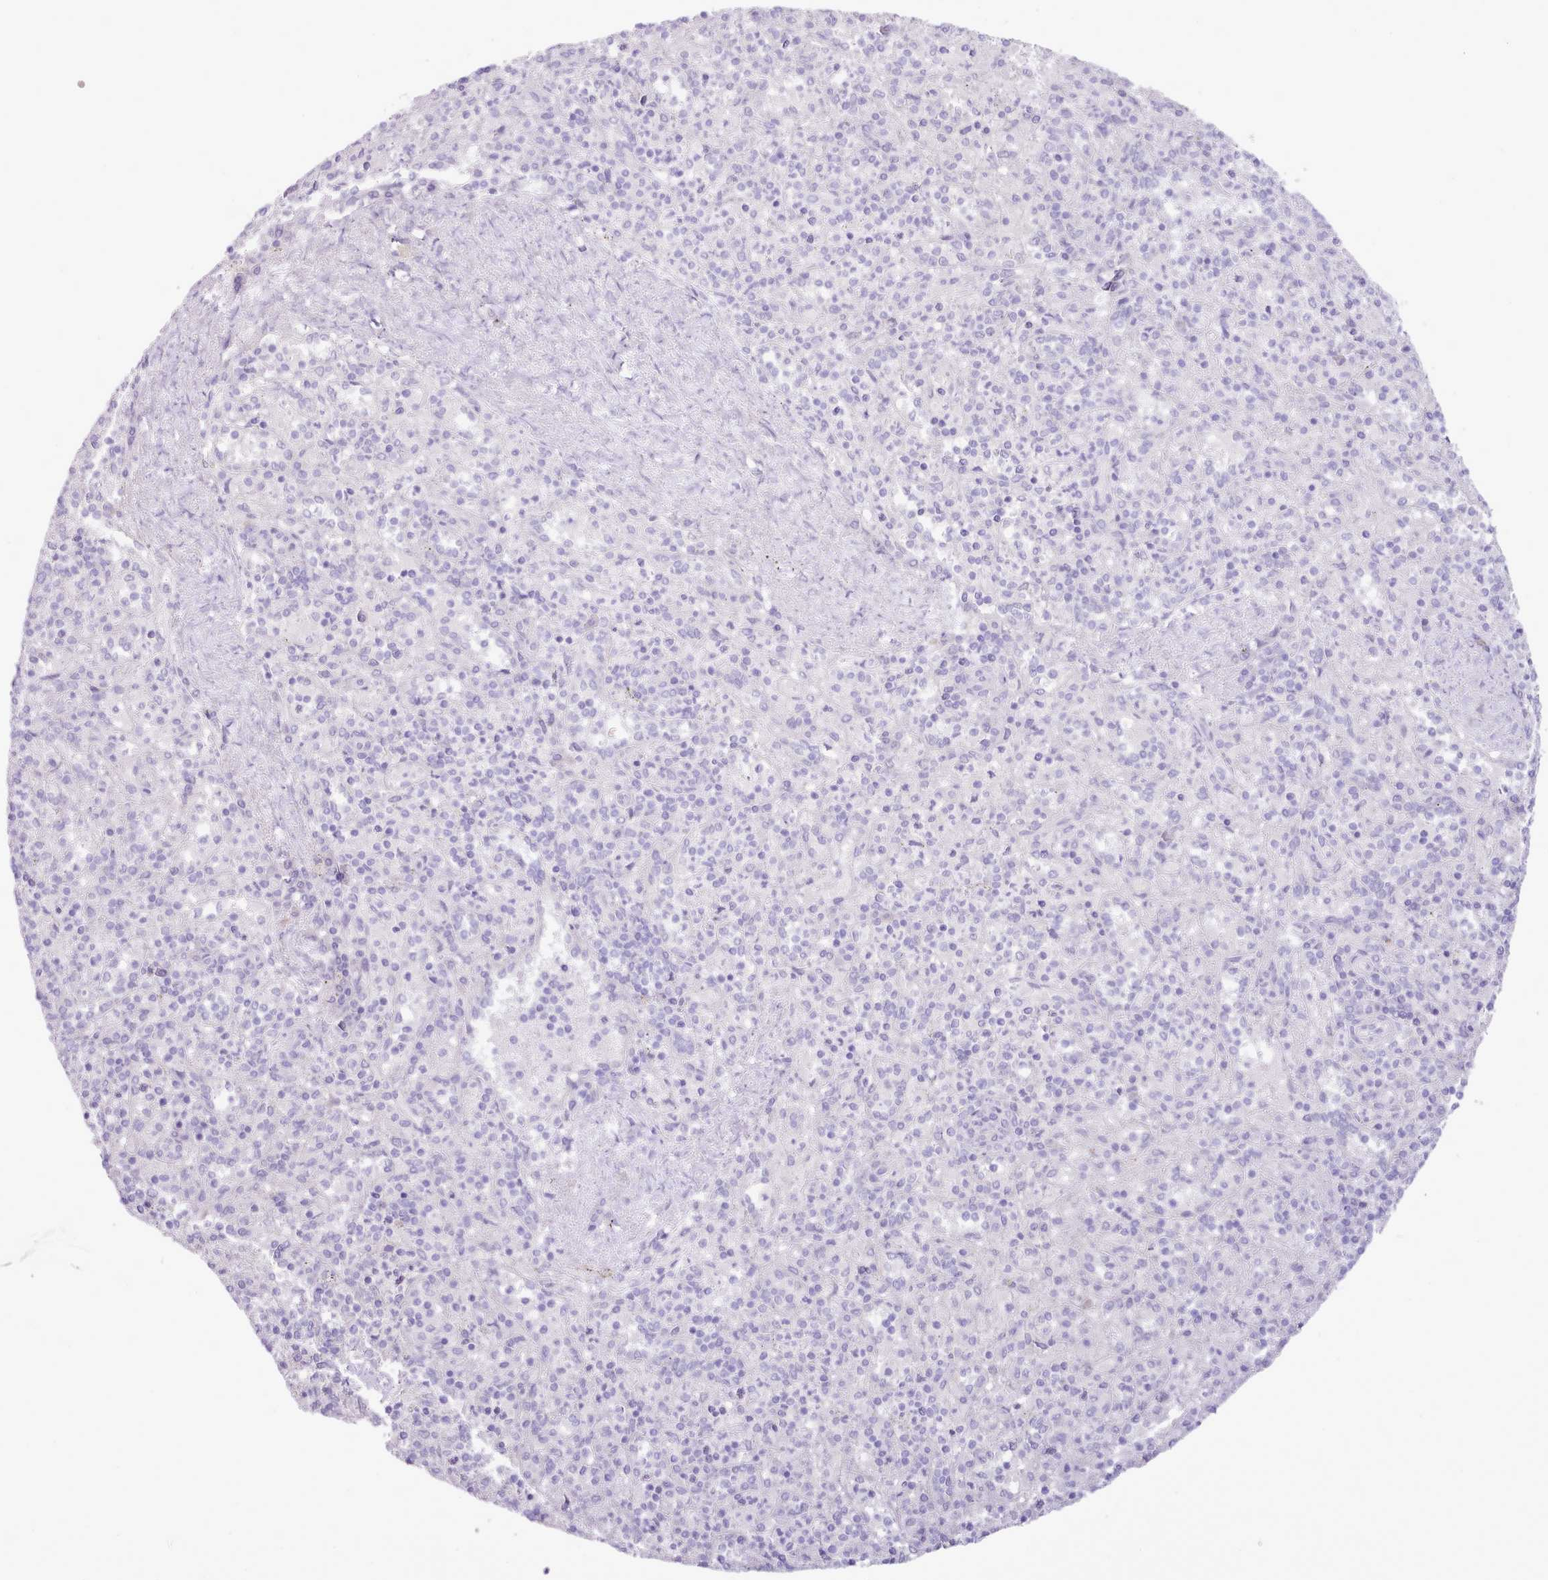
{"staining": {"intensity": "negative", "quantity": "none", "location": "none"}, "tissue": "spleen", "cell_type": "Cells in red pulp", "image_type": "normal", "snomed": [{"axis": "morphology", "description": "Normal tissue, NOS"}, {"axis": "topography", "description": "Spleen"}], "caption": "Spleen was stained to show a protein in brown. There is no significant staining in cells in red pulp. (Stains: DAB (3,3'-diaminobenzidine) IHC with hematoxylin counter stain, Microscopy: brightfield microscopy at high magnification).", "gene": "CCL1", "patient": {"sex": "male", "age": 82}}